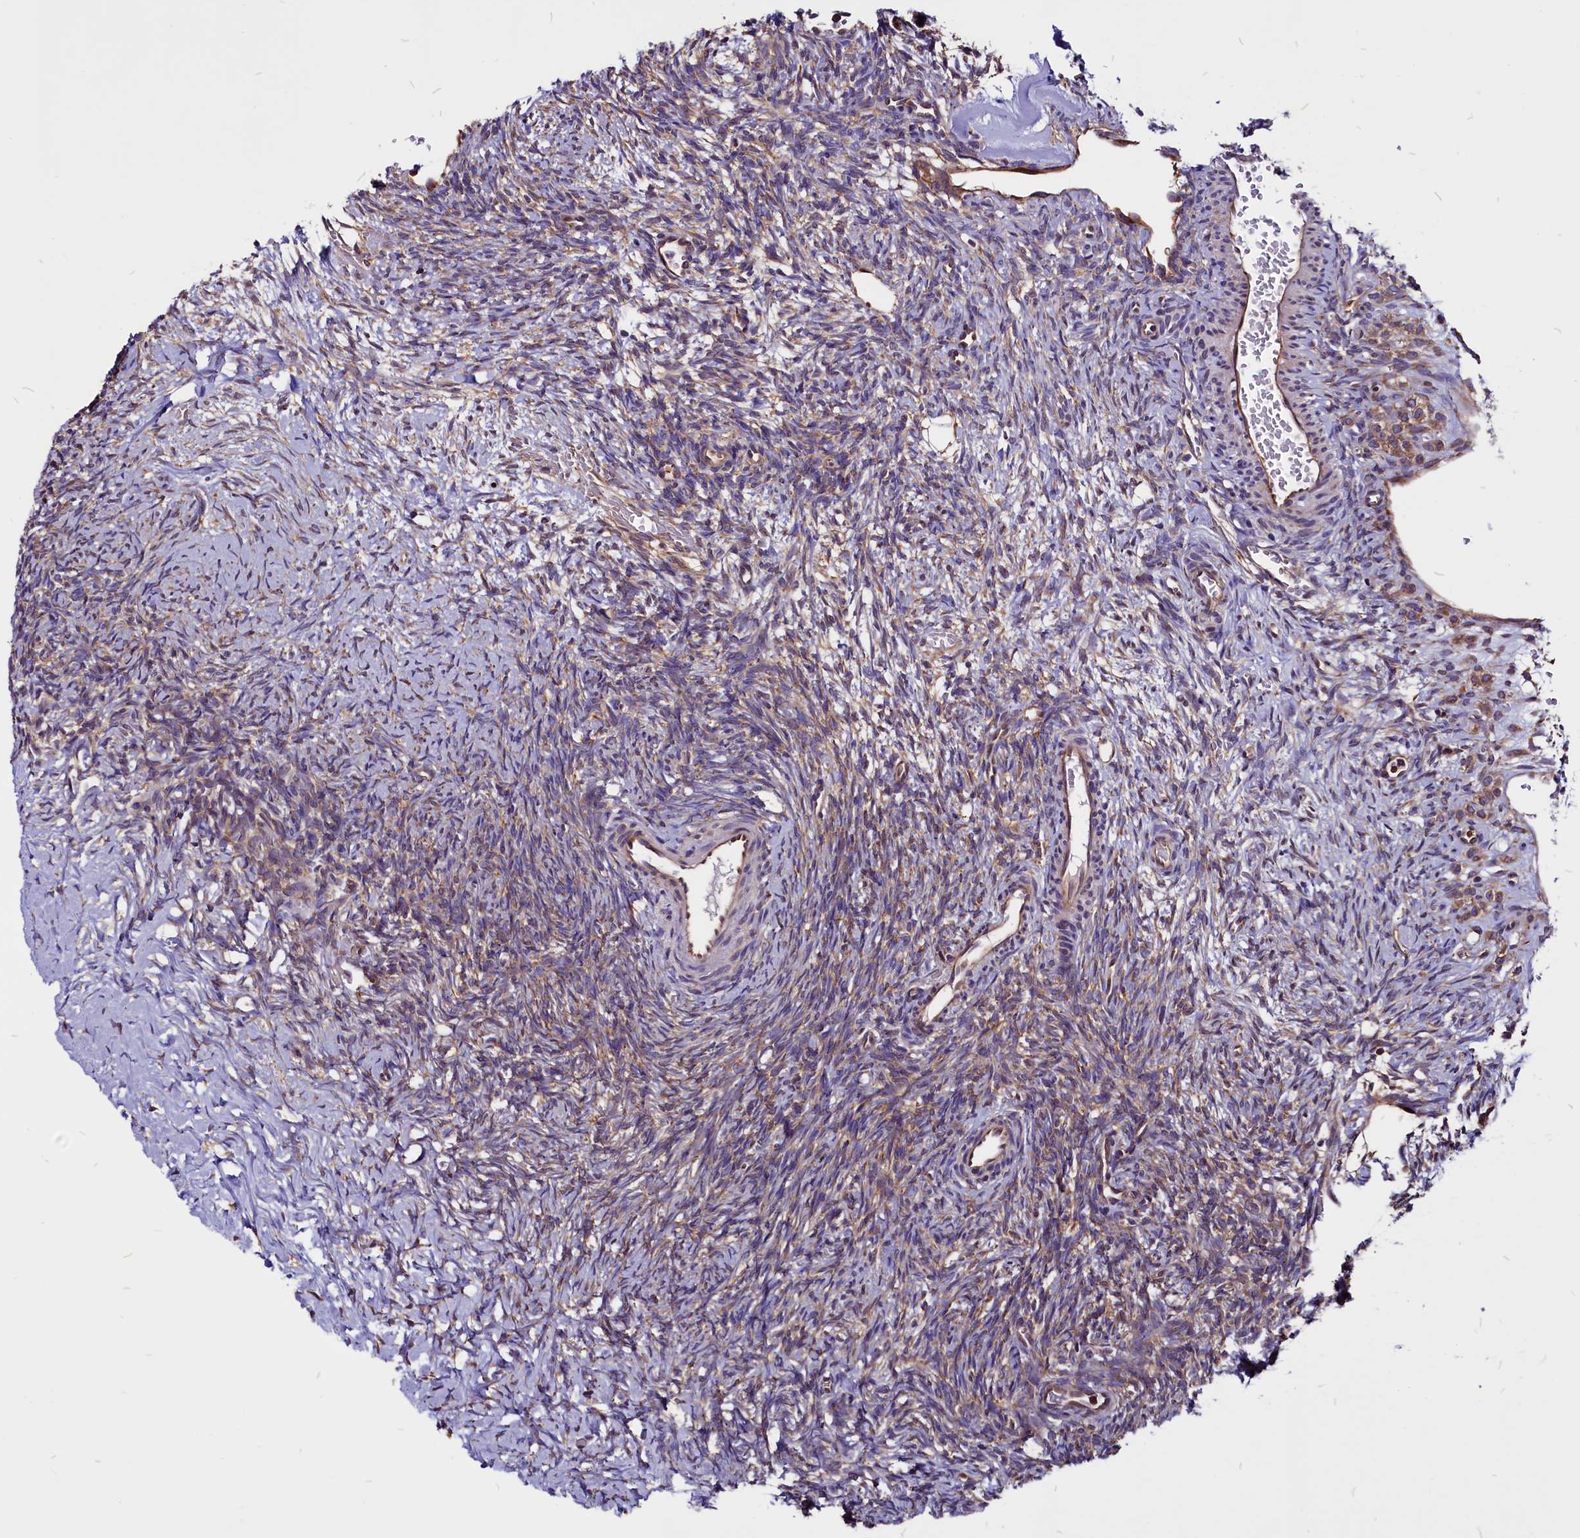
{"staining": {"intensity": "weak", "quantity": ">75%", "location": "cytoplasmic/membranous"}, "tissue": "ovary", "cell_type": "Ovarian stroma cells", "image_type": "normal", "snomed": [{"axis": "morphology", "description": "Normal tissue, NOS"}, {"axis": "topography", "description": "Ovary"}], "caption": "The image demonstrates staining of normal ovary, revealing weak cytoplasmic/membranous protein positivity (brown color) within ovarian stroma cells.", "gene": "EIF3G", "patient": {"sex": "female", "age": 39}}